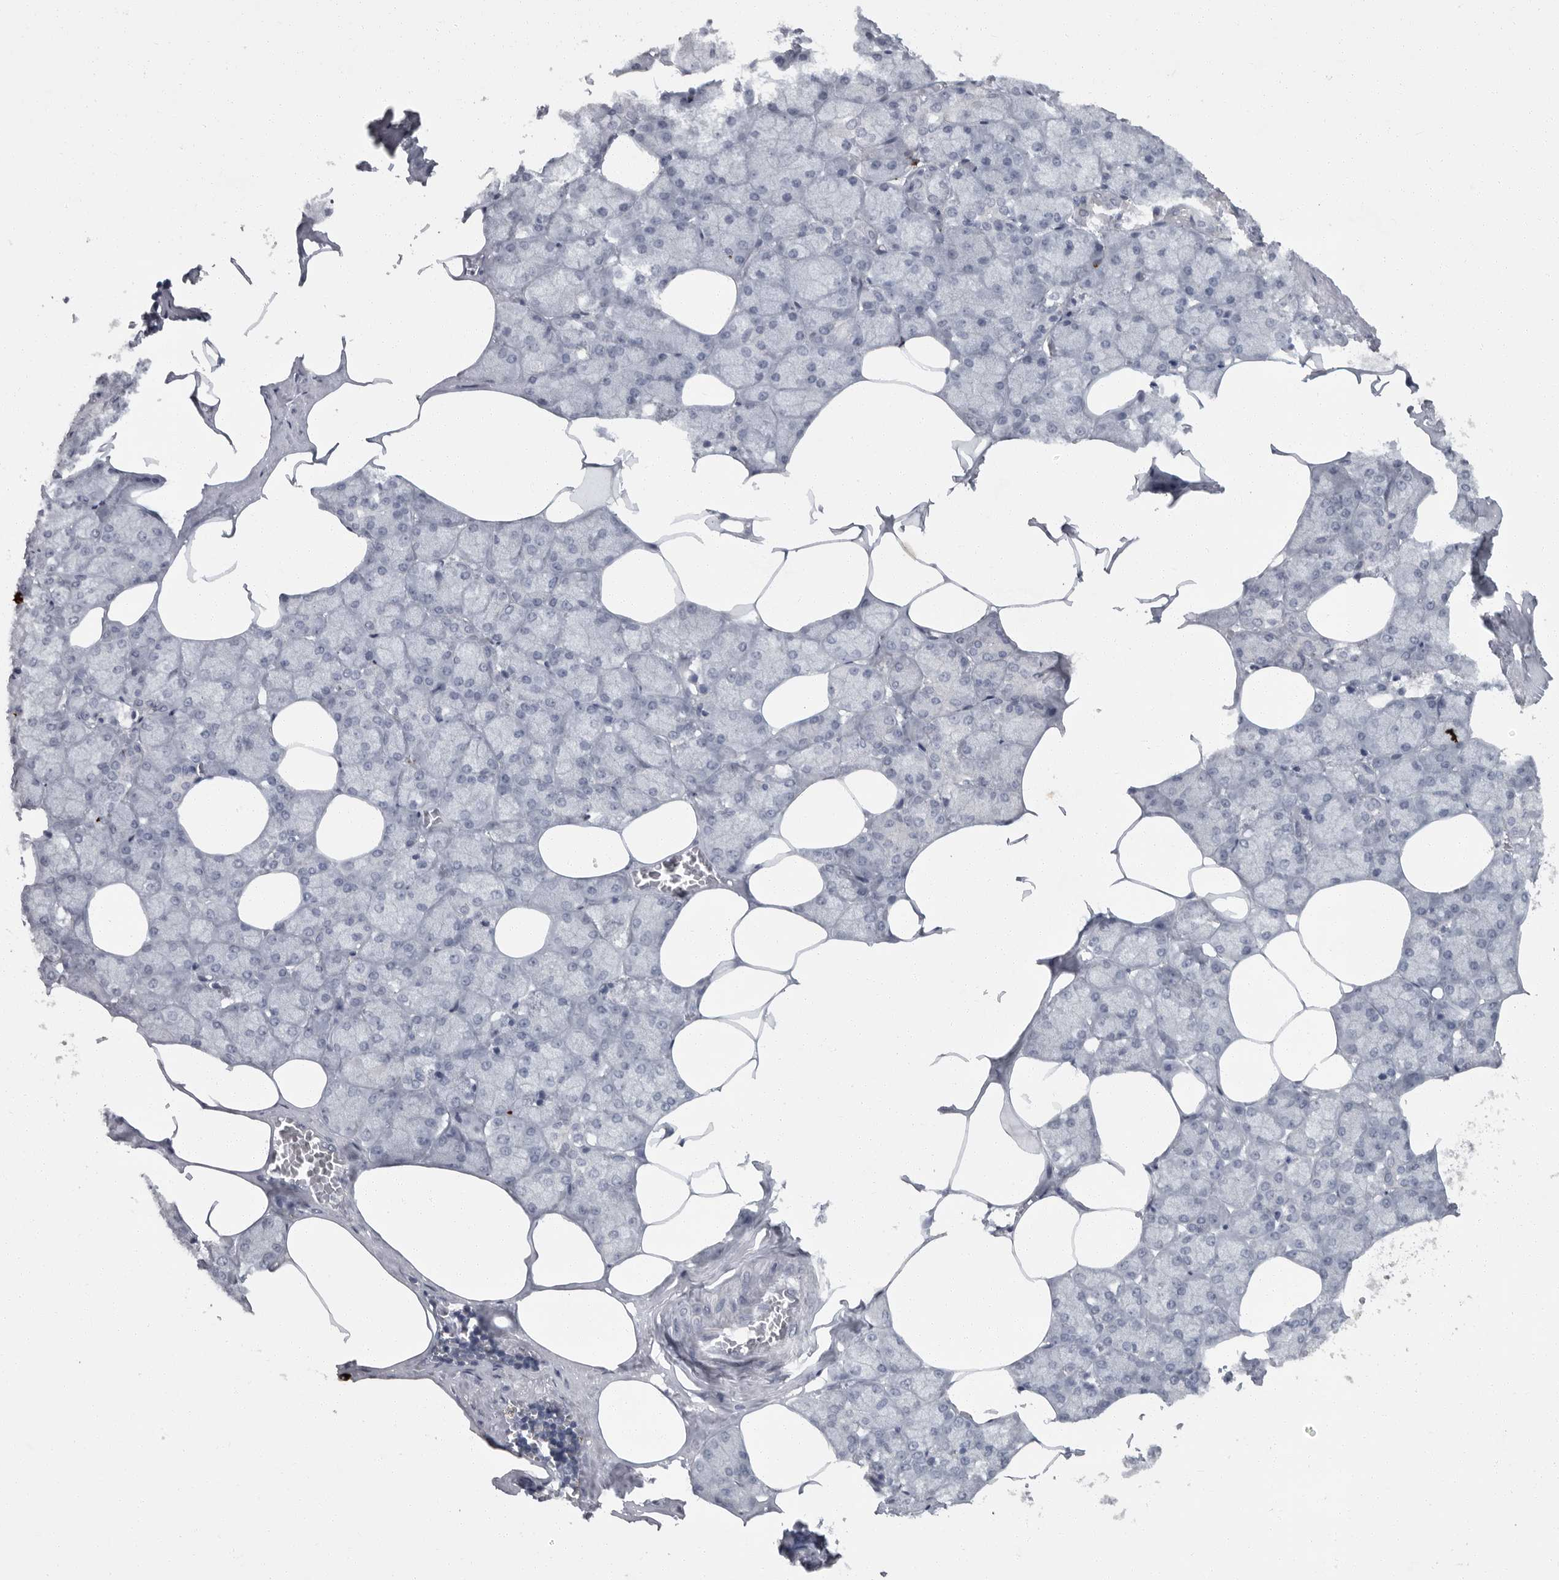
{"staining": {"intensity": "negative", "quantity": "none", "location": "none"}, "tissue": "salivary gland", "cell_type": "Glandular cells", "image_type": "normal", "snomed": [{"axis": "morphology", "description": "Normal tissue, NOS"}, {"axis": "topography", "description": "Salivary gland"}], "caption": "A histopathology image of salivary gland stained for a protein exhibits no brown staining in glandular cells.", "gene": "SLC25A39", "patient": {"sex": "male", "age": 62}}